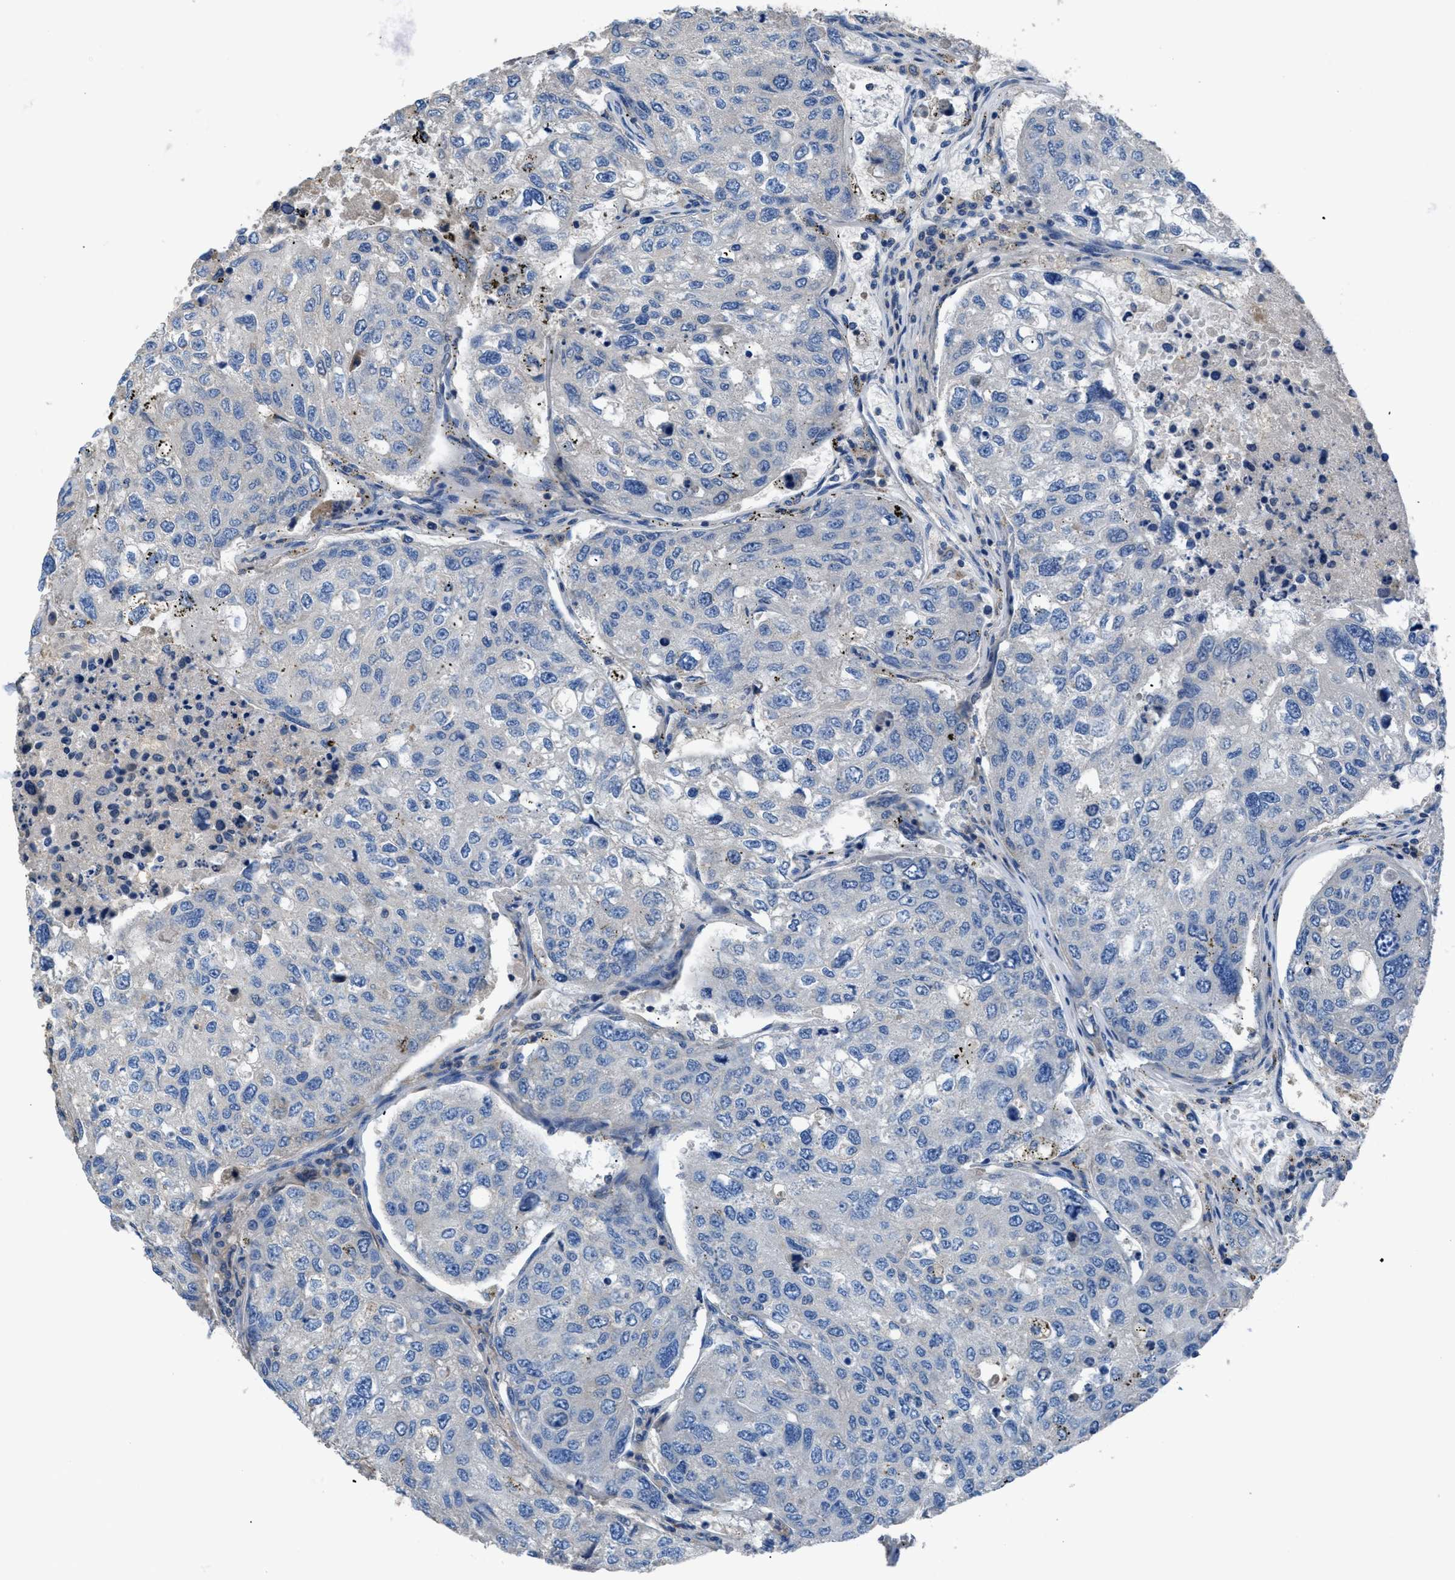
{"staining": {"intensity": "negative", "quantity": "none", "location": "none"}, "tissue": "urothelial cancer", "cell_type": "Tumor cells", "image_type": "cancer", "snomed": [{"axis": "morphology", "description": "Urothelial carcinoma, High grade"}, {"axis": "topography", "description": "Lymph node"}, {"axis": "topography", "description": "Urinary bladder"}], "caption": "There is no significant staining in tumor cells of urothelial cancer.", "gene": "SGCZ", "patient": {"sex": "male", "age": 51}}